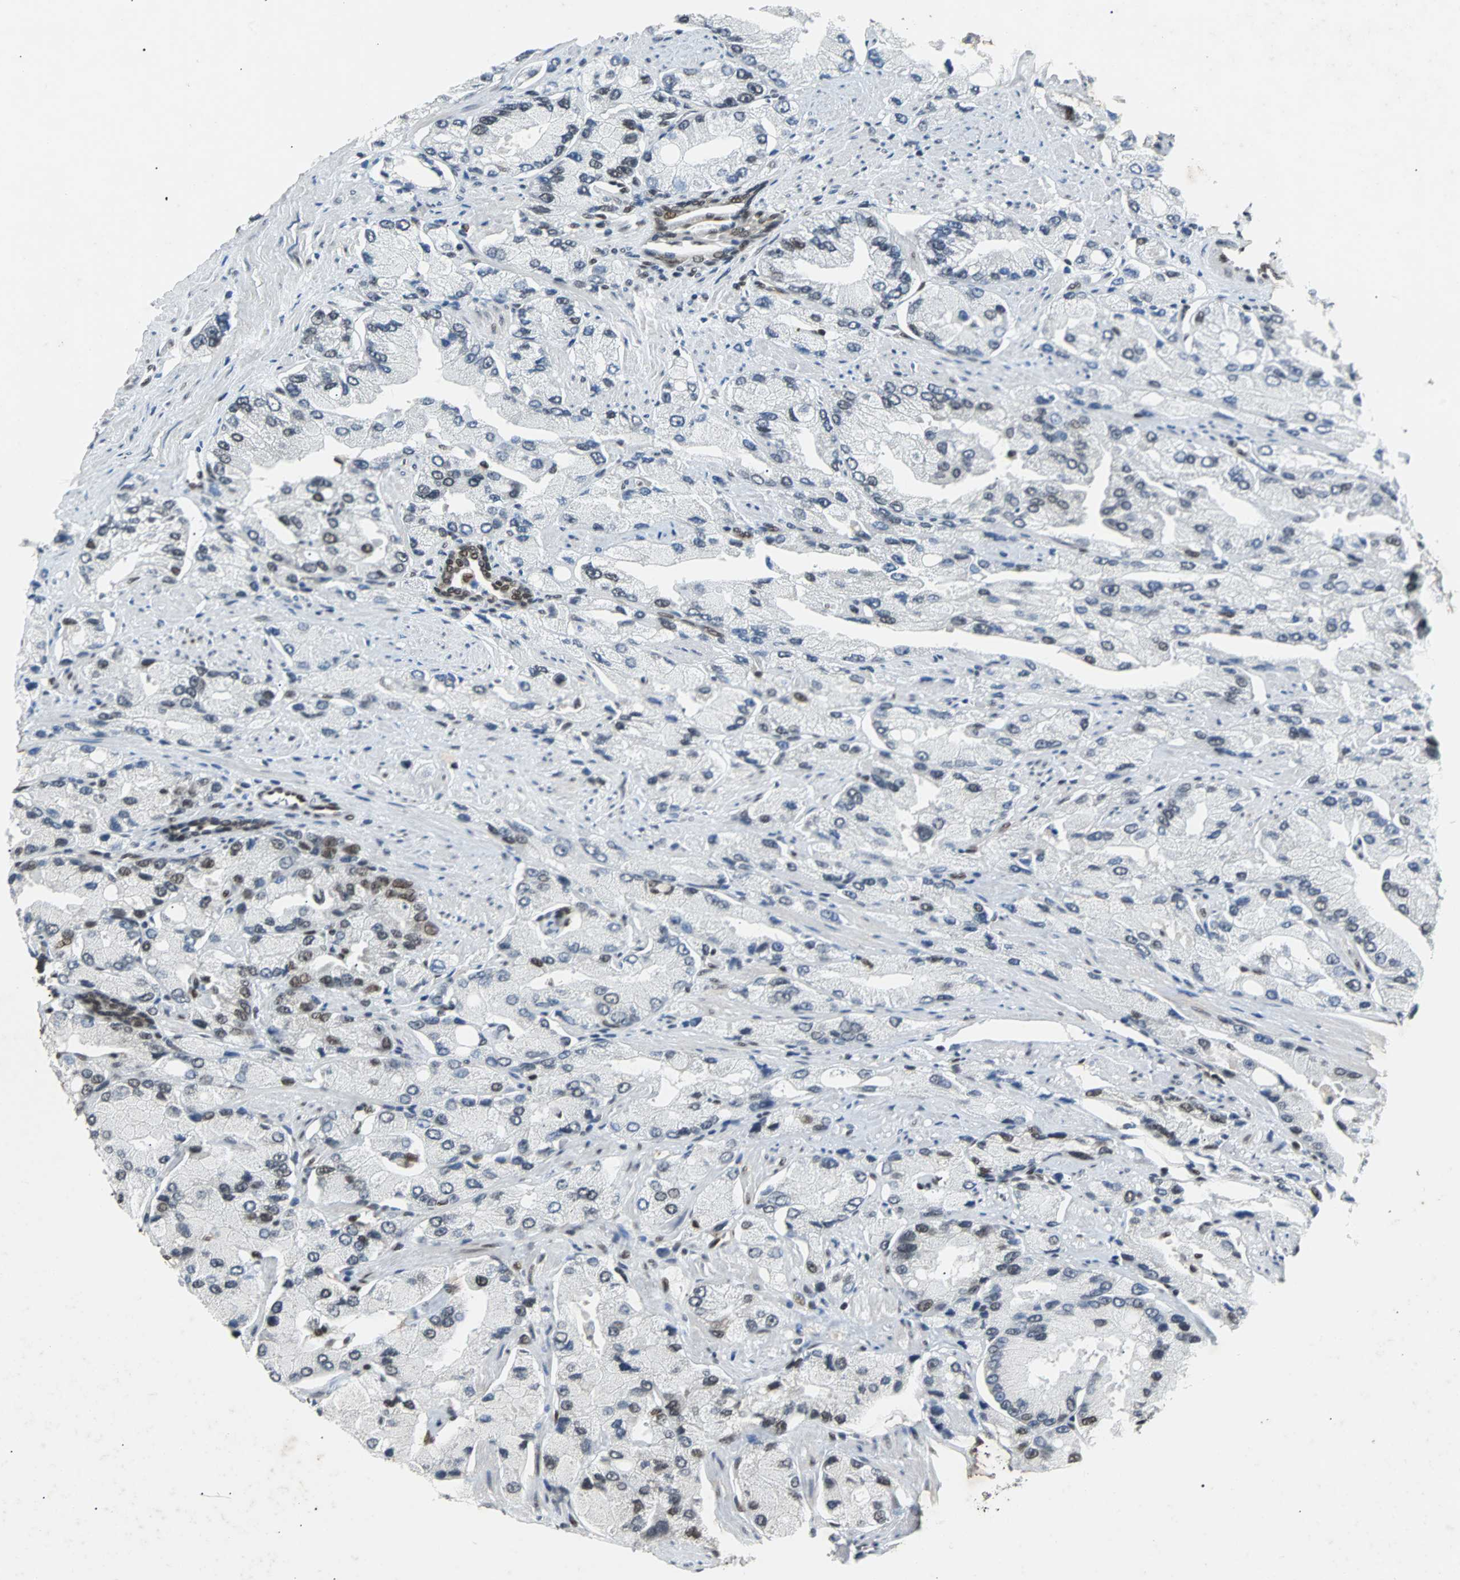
{"staining": {"intensity": "moderate", "quantity": "<25%", "location": "nuclear"}, "tissue": "prostate cancer", "cell_type": "Tumor cells", "image_type": "cancer", "snomed": [{"axis": "morphology", "description": "Adenocarcinoma, High grade"}, {"axis": "topography", "description": "Prostate"}], "caption": "Approximately <25% of tumor cells in human adenocarcinoma (high-grade) (prostate) exhibit moderate nuclear protein positivity as visualized by brown immunohistochemical staining.", "gene": "GATAD2A", "patient": {"sex": "male", "age": 58}}